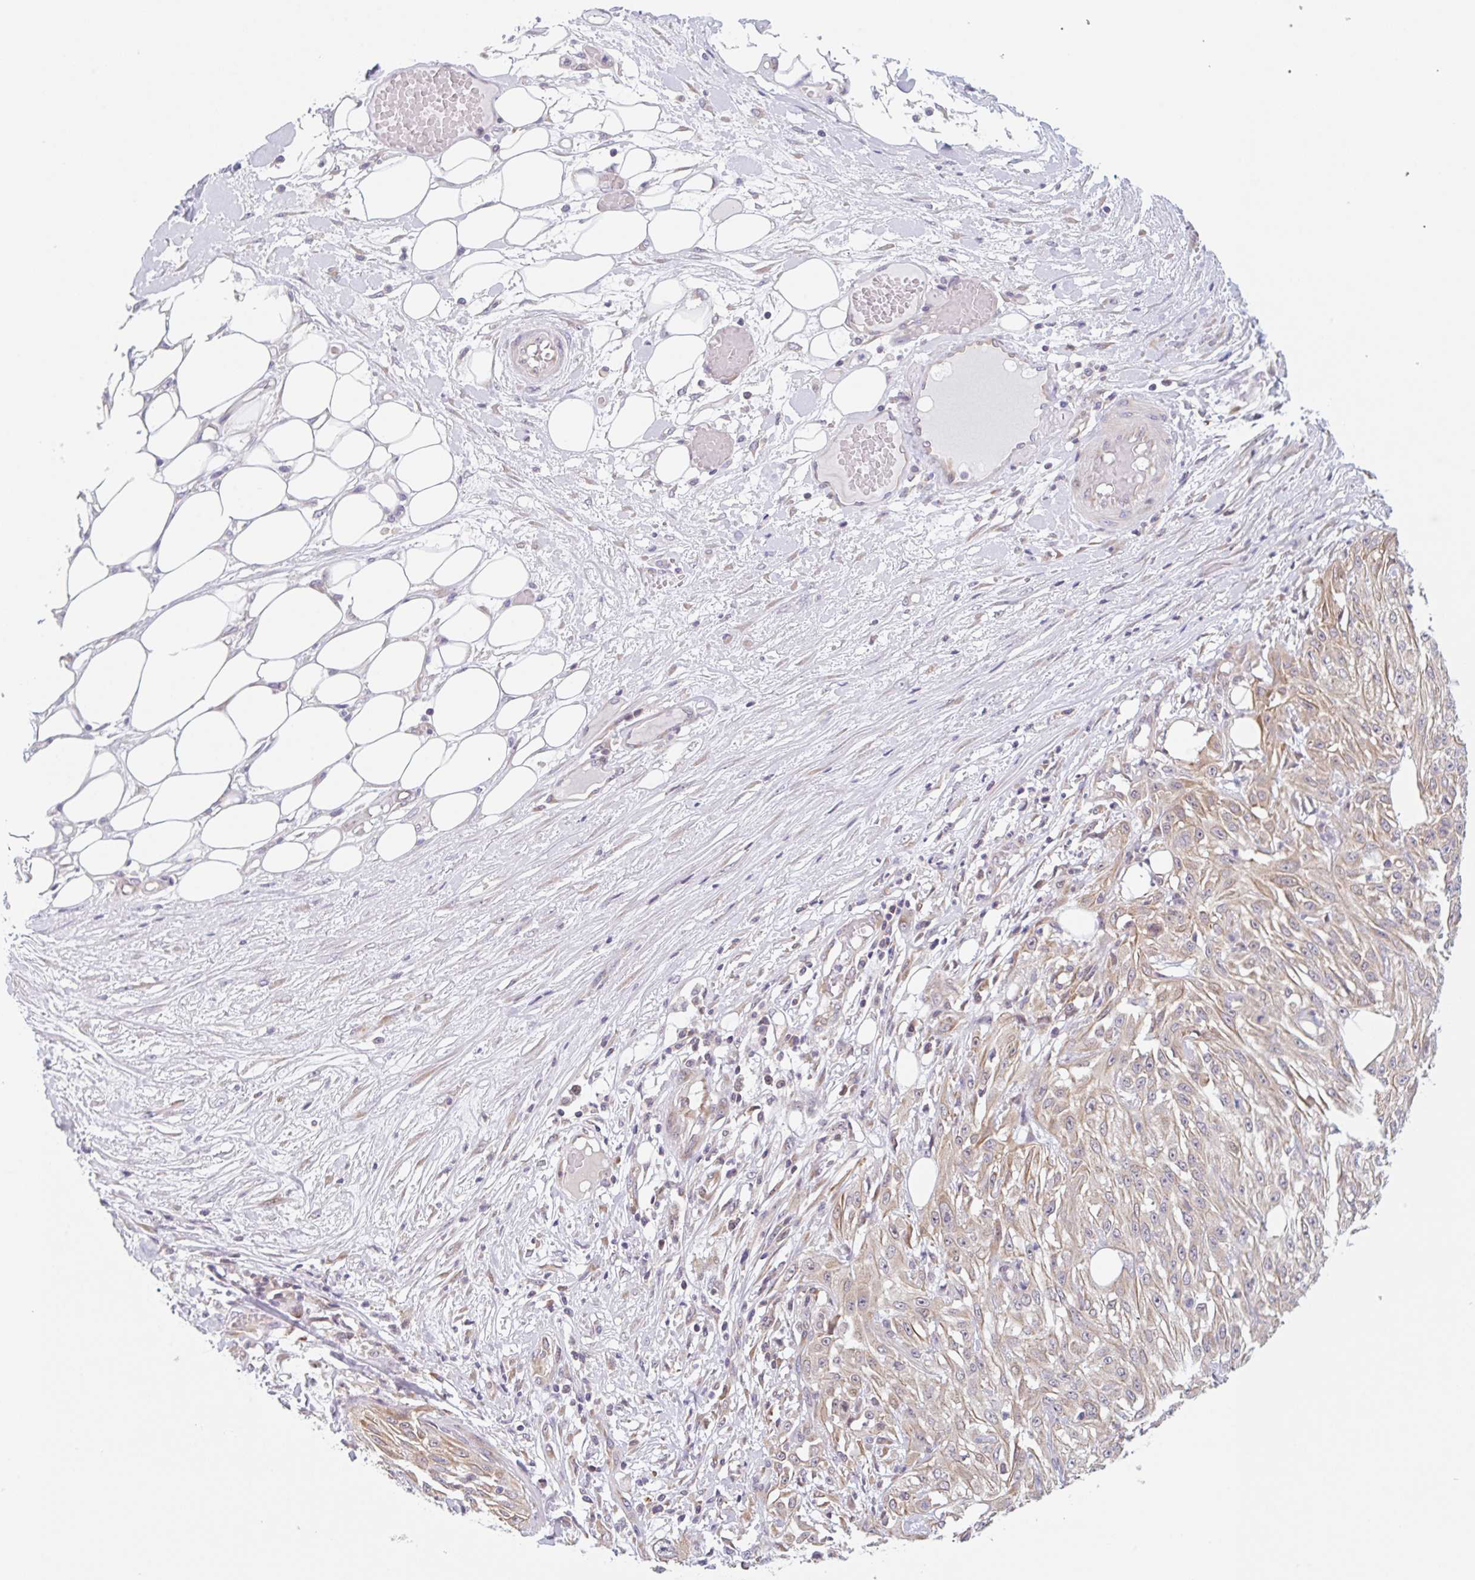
{"staining": {"intensity": "weak", "quantity": "25%-75%", "location": "cytoplasmic/membranous"}, "tissue": "skin cancer", "cell_type": "Tumor cells", "image_type": "cancer", "snomed": [{"axis": "morphology", "description": "Squamous cell carcinoma, NOS"}, {"axis": "morphology", "description": "Squamous cell carcinoma, metastatic, NOS"}, {"axis": "topography", "description": "Skin"}, {"axis": "topography", "description": "Lymph node"}], "caption": "Tumor cells show low levels of weak cytoplasmic/membranous staining in about 25%-75% of cells in skin cancer.", "gene": "TBPL2", "patient": {"sex": "male", "age": 75}}